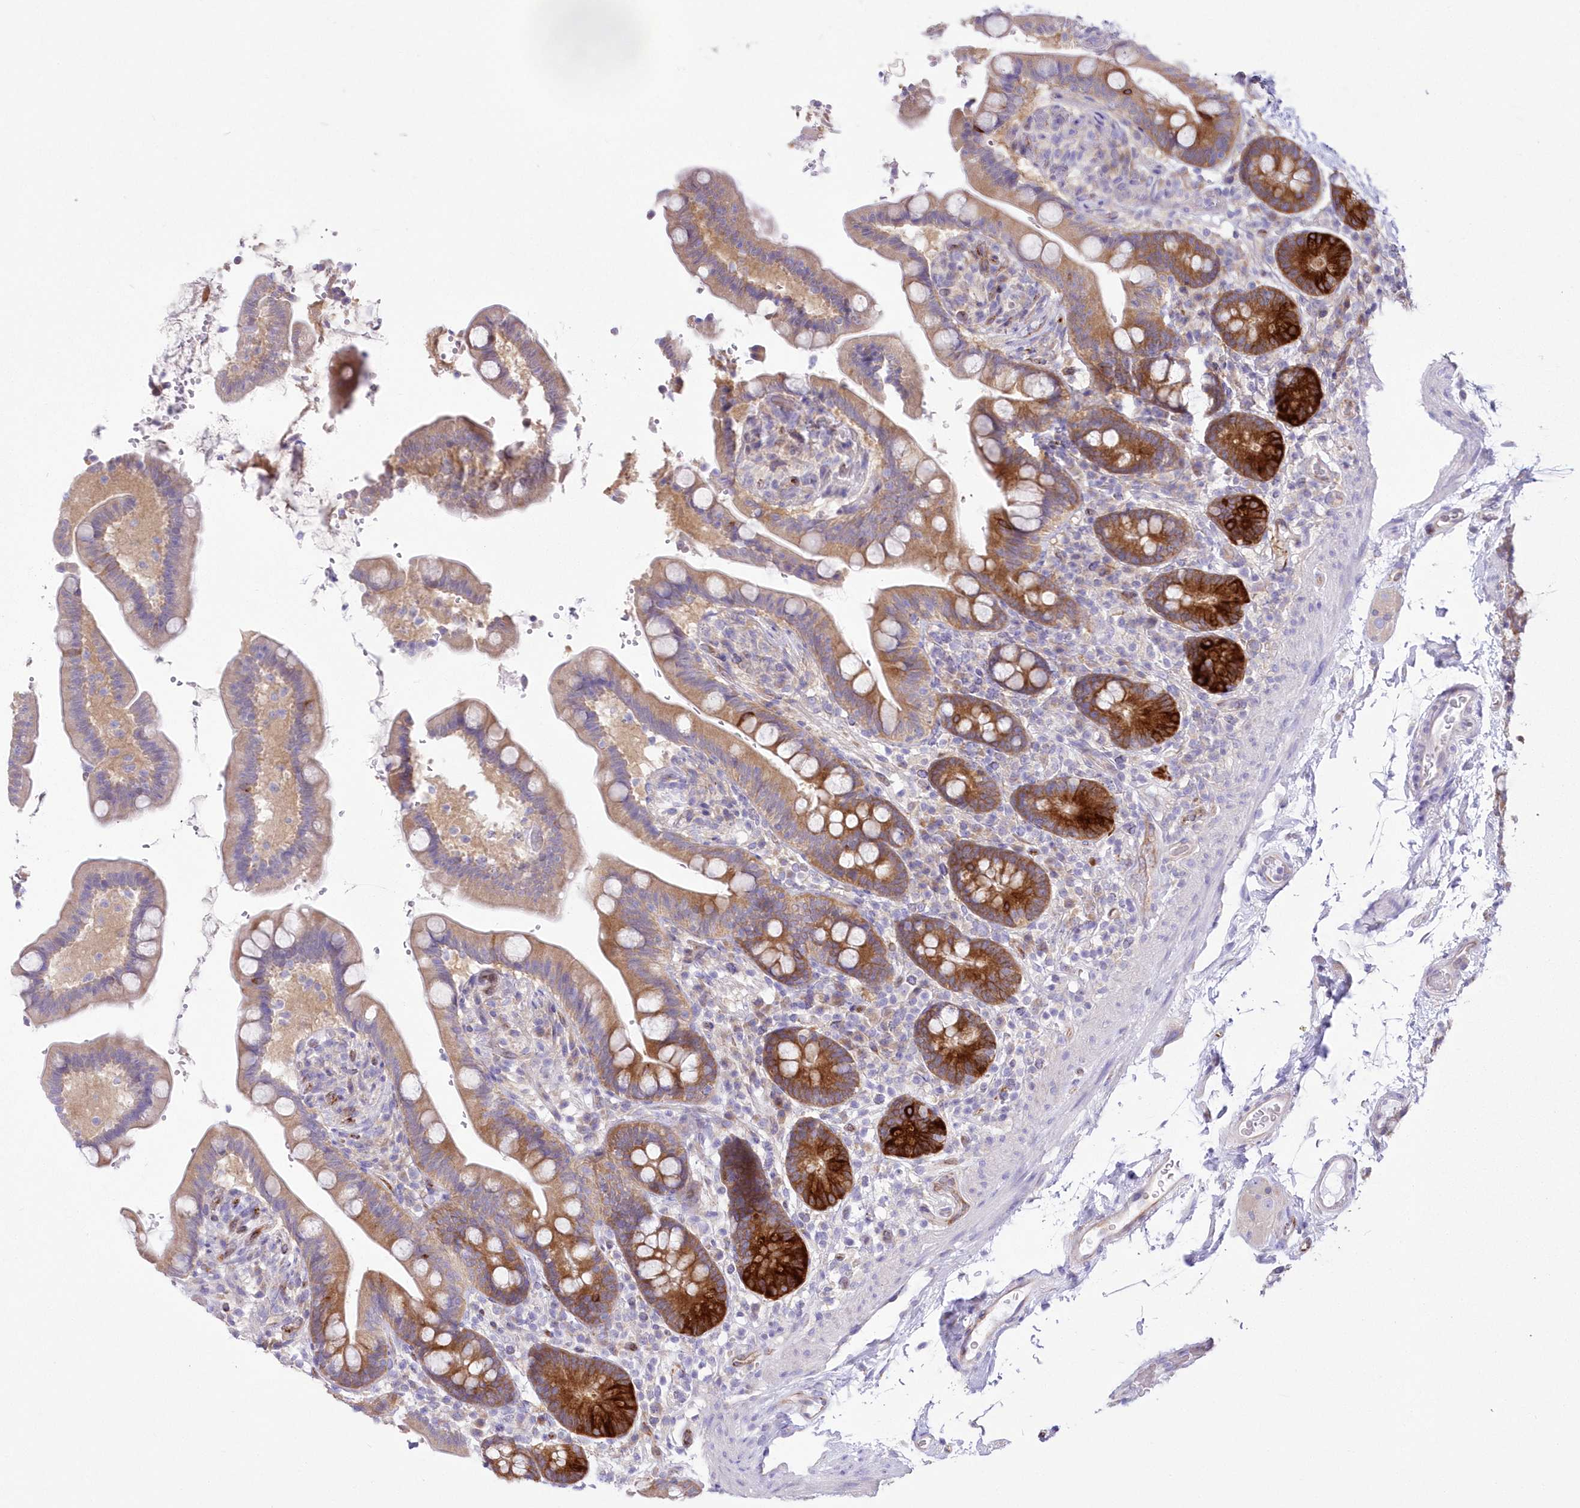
{"staining": {"intensity": "weak", "quantity": ">75%", "location": "cytoplasmic/membranous"}, "tissue": "colon", "cell_type": "Endothelial cells", "image_type": "normal", "snomed": [{"axis": "morphology", "description": "Normal tissue, NOS"}, {"axis": "topography", "description": "Smooth muscle"}, {"axis": "topography", "description": "Colon"}], "caption": "Immunohistochemistry (IHC) (DAB) staining of normal colon displays weak cytoplasmic/membranous protein expression in approximately >75% of endothelial cells.", "gene": "YTHDC2", "patient": {"sex": "male", "age": 73}}